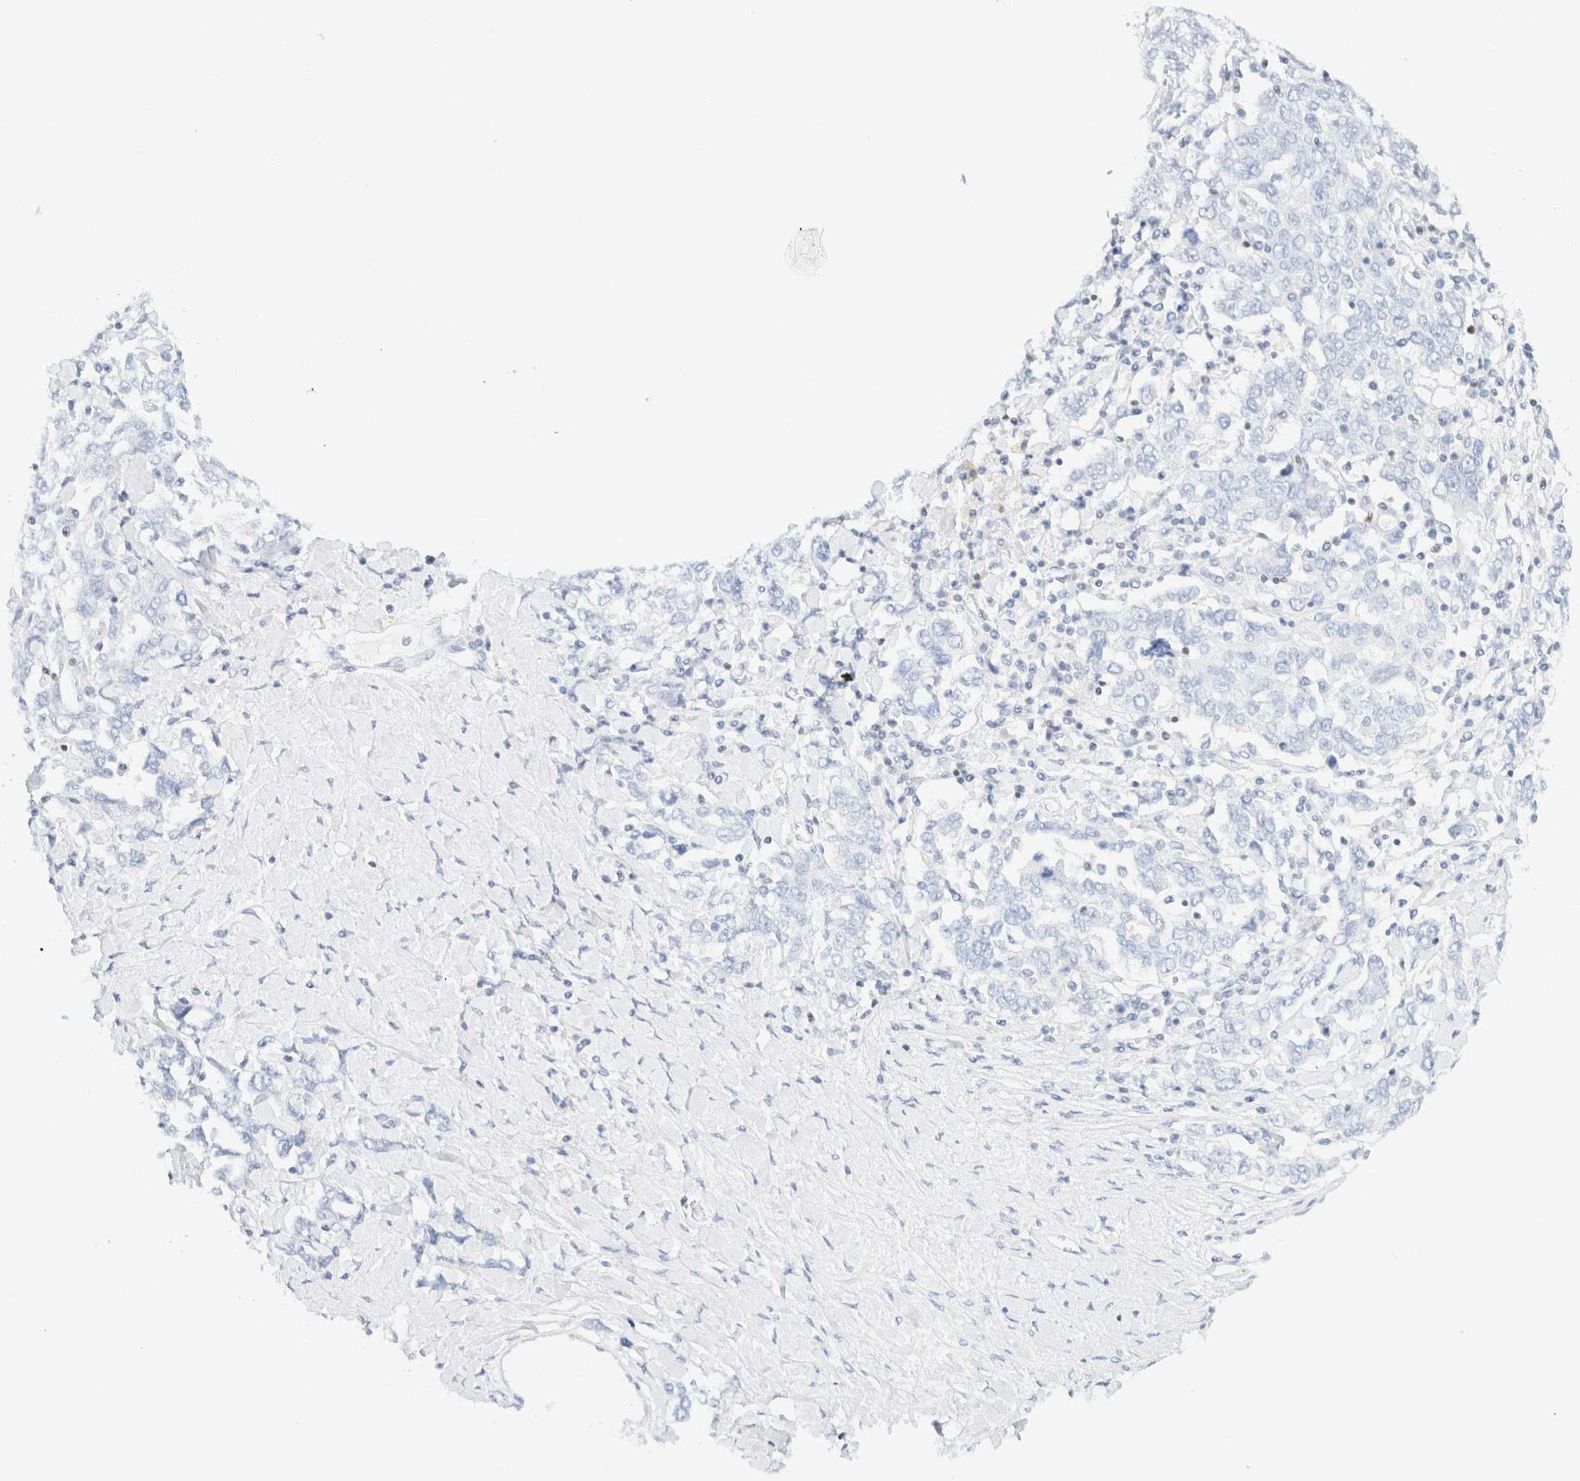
{"staining": {"intensity": "negative", "quantity": "none", "location": "none"}, "tissue": "ovarian cancer", "cell_type": "Tumor cells", "image_type": "cancer", "snomed": [{"axis": "morphology", "description": "Carcinoma, endometroid"}, {"axis": "topography", "description": "Ovary"}], "caption": "Immunohistochemistry (IHC) photomicrograph of endometroid carcinoma (ovarian) stained for a protein (brown), which demonstrates no expression in tumor cells.", "gene": "IKZF3", "patient": {"sex": "female", "age": 62}}